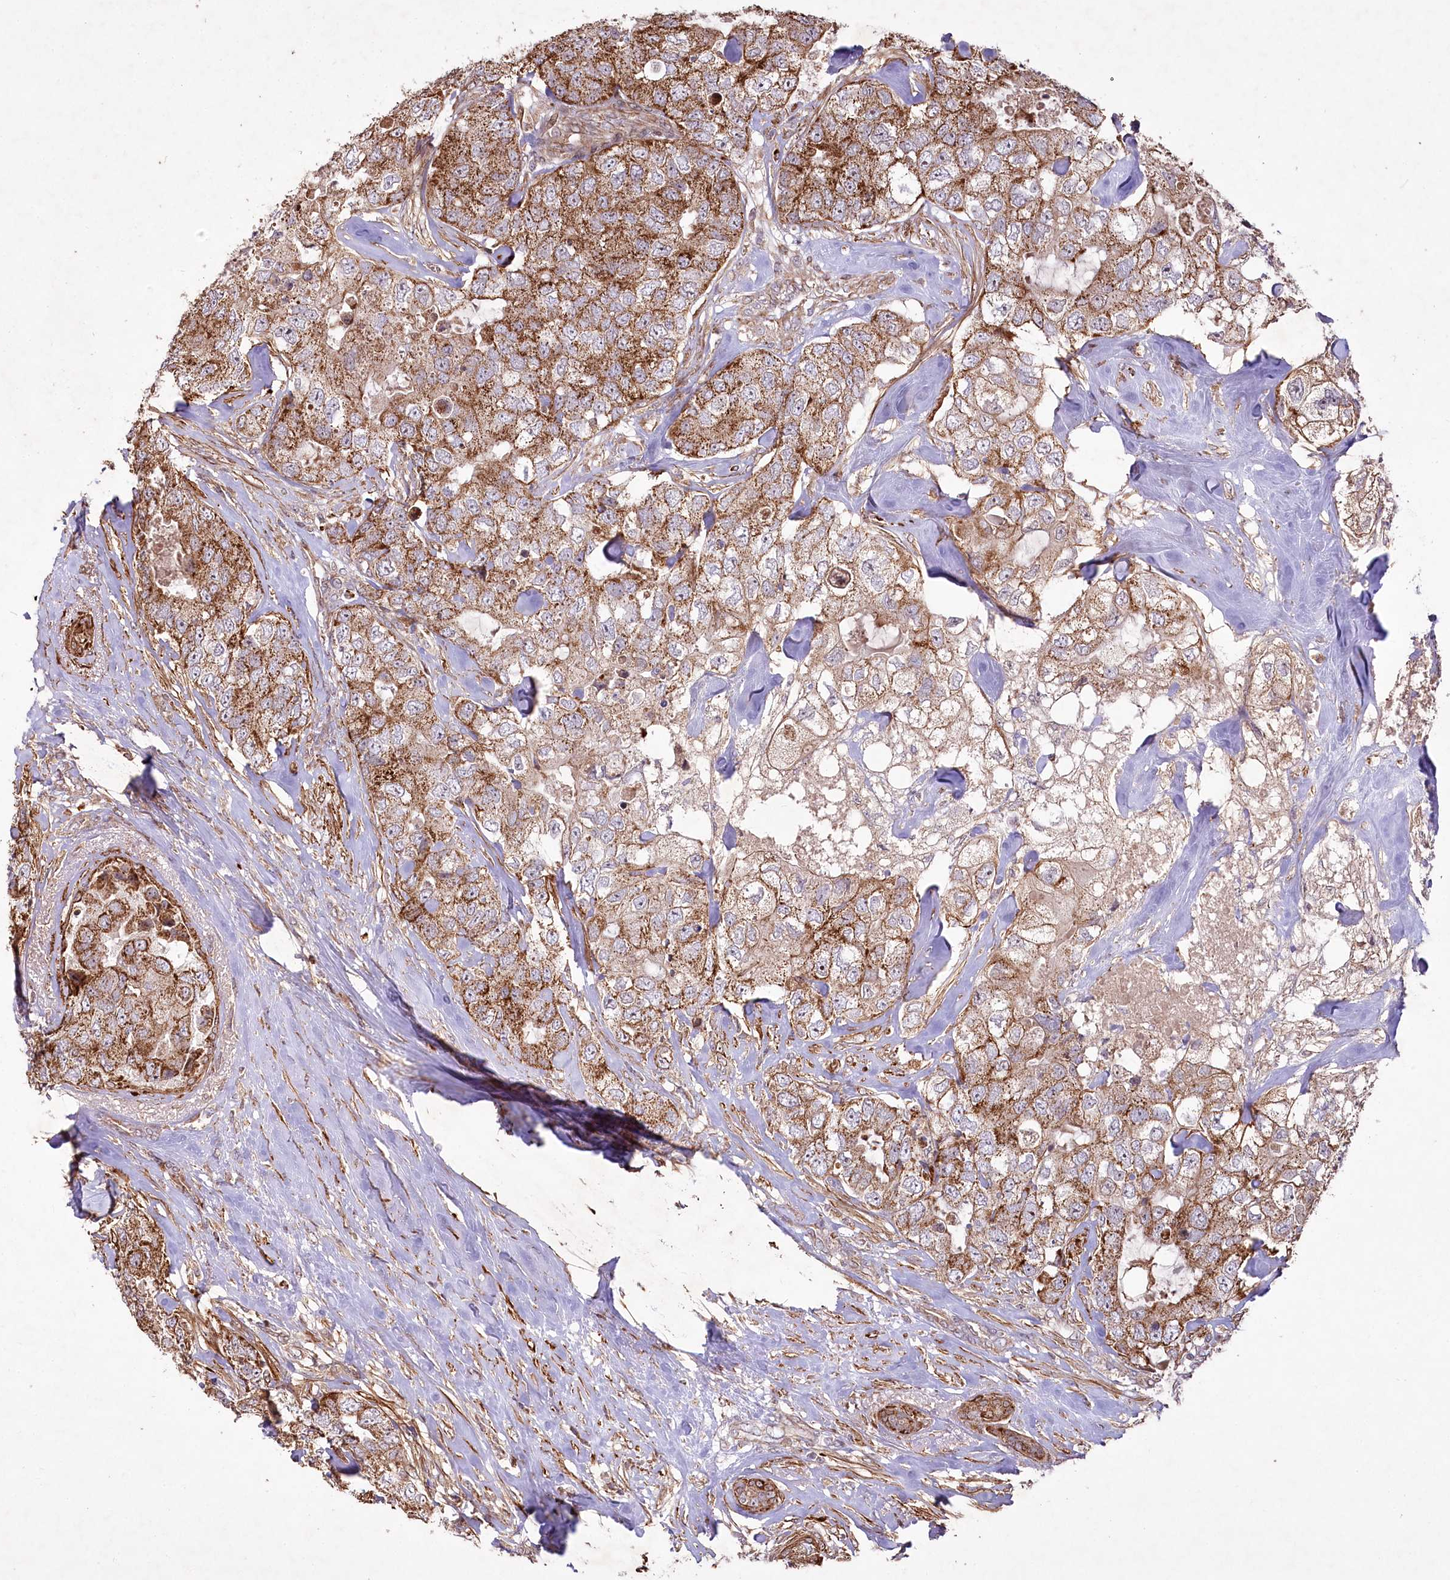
{"staining": {"intensity": "moderate", "quantity": ">75%", "location": "cytoplasmic/membranous"}, "tissue": "breast cancer", "cell_type": "Tumor cells", "image_type": "cancer", "snomed": [{"axis": "morphology", "description": "Duct carcinoma"}, {"axis": "topography", "description": "Breast"}], "caption": "Immunohistochemistry (IHC) image of breast cancer stained for a protein (brown), which exhibits medium levels of moderate cytoplasmic/membranous expression in approximately >75% of tumor cells.", "gene": "PSTK", "patient": {"sex": "female", "age": 62}}